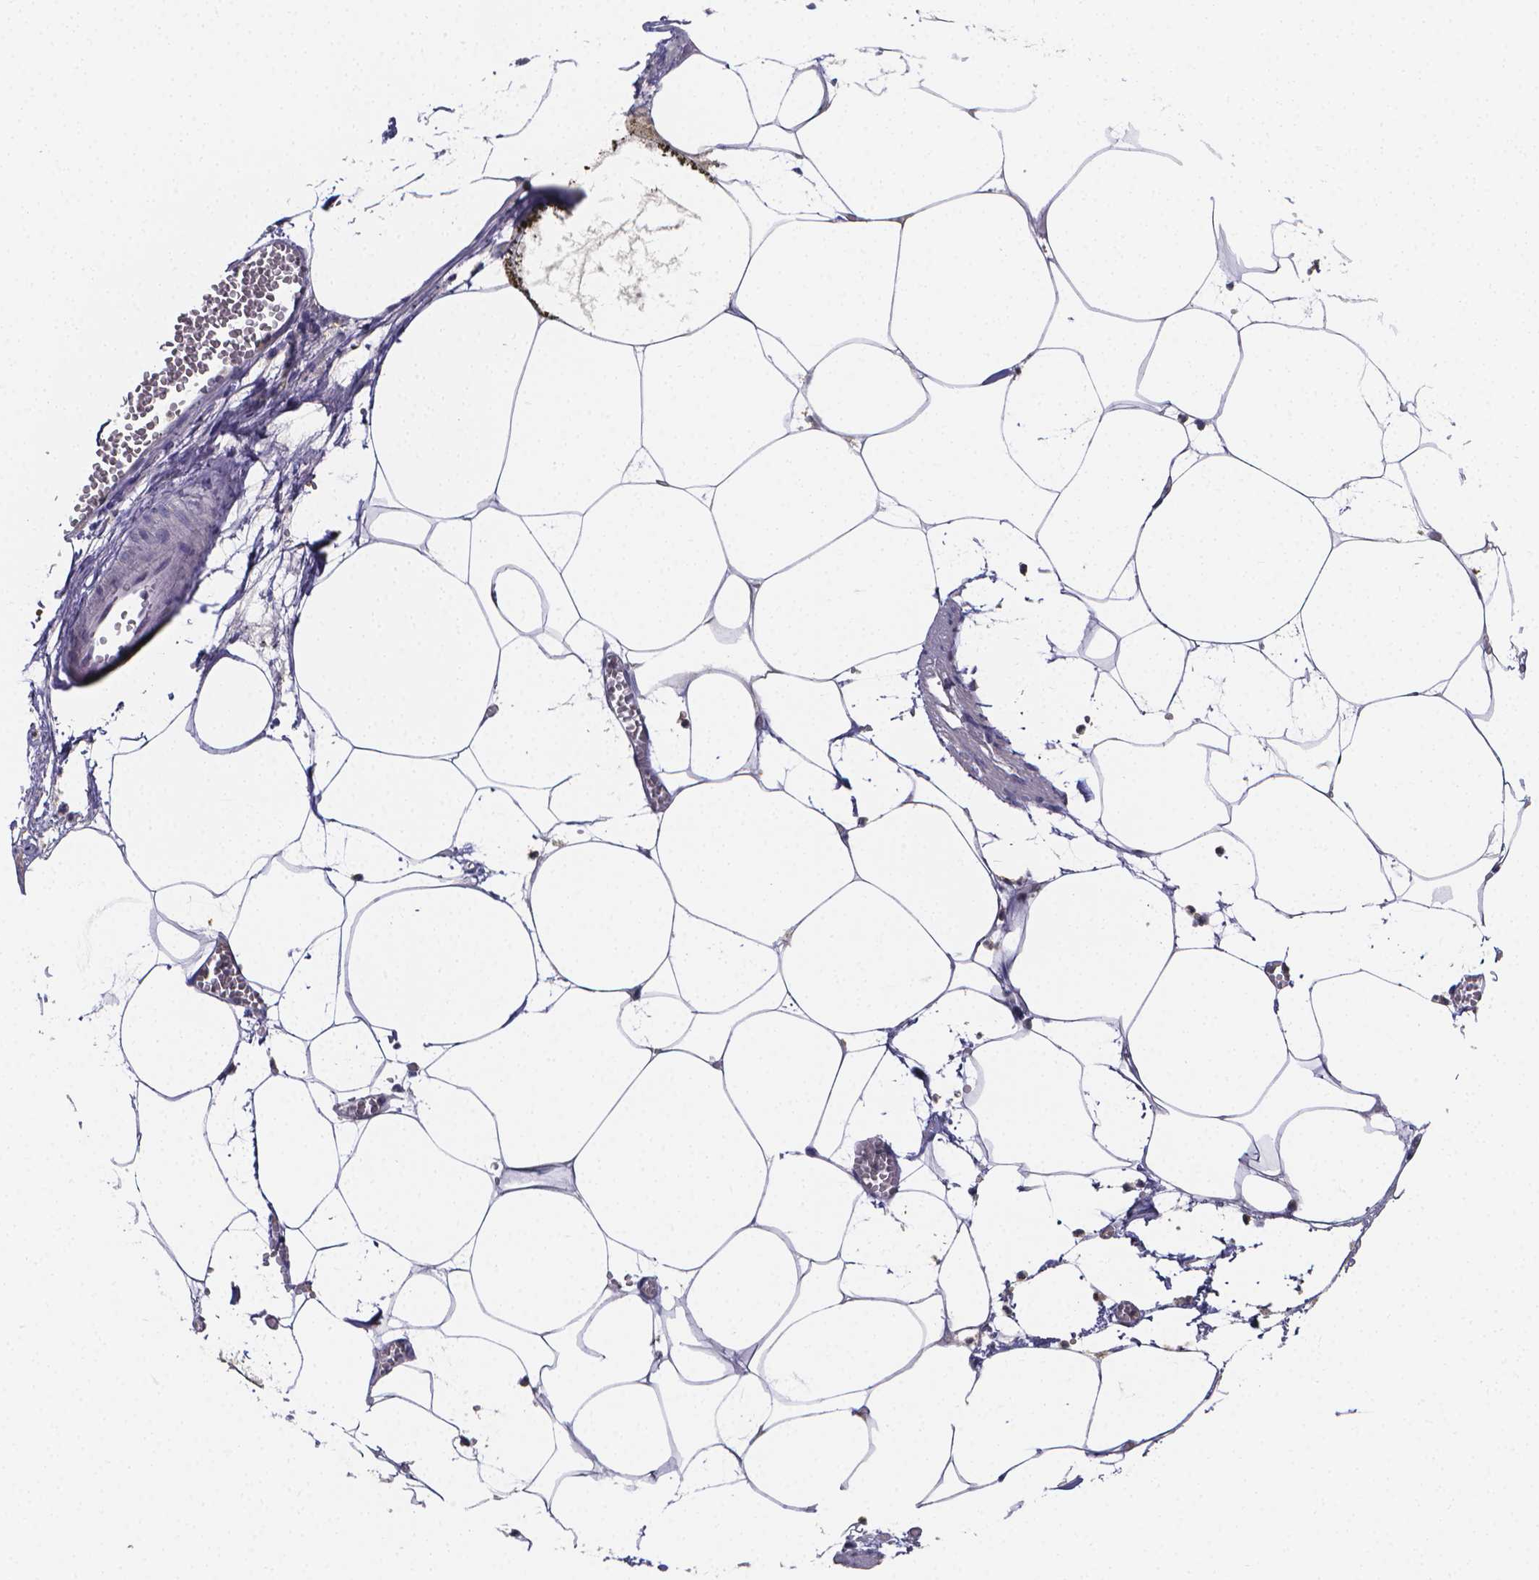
{"staining": {"intensity": "negative", "quantity": "none", "location": "none"}, "tissue": "adipose tissue", "cell_type": "Adipocytes", "image_type": "normal", "snomed": [{"axis": "morphology", "description": "Normal tissue, NOS"}, {"axis": "topography", "description": "Adipose tissue"}, {"axis": "topography", "description": "Pancreas"}, {"axis": "topography", "description": "Peripheral nerve tissue"}], "caption": "This is an immunohistochemistry histopathology image of benign adipose tissue. There is no staining in adipocytes.", "gene": "PAH", "patient": {"sex": "female", "age": 58}}